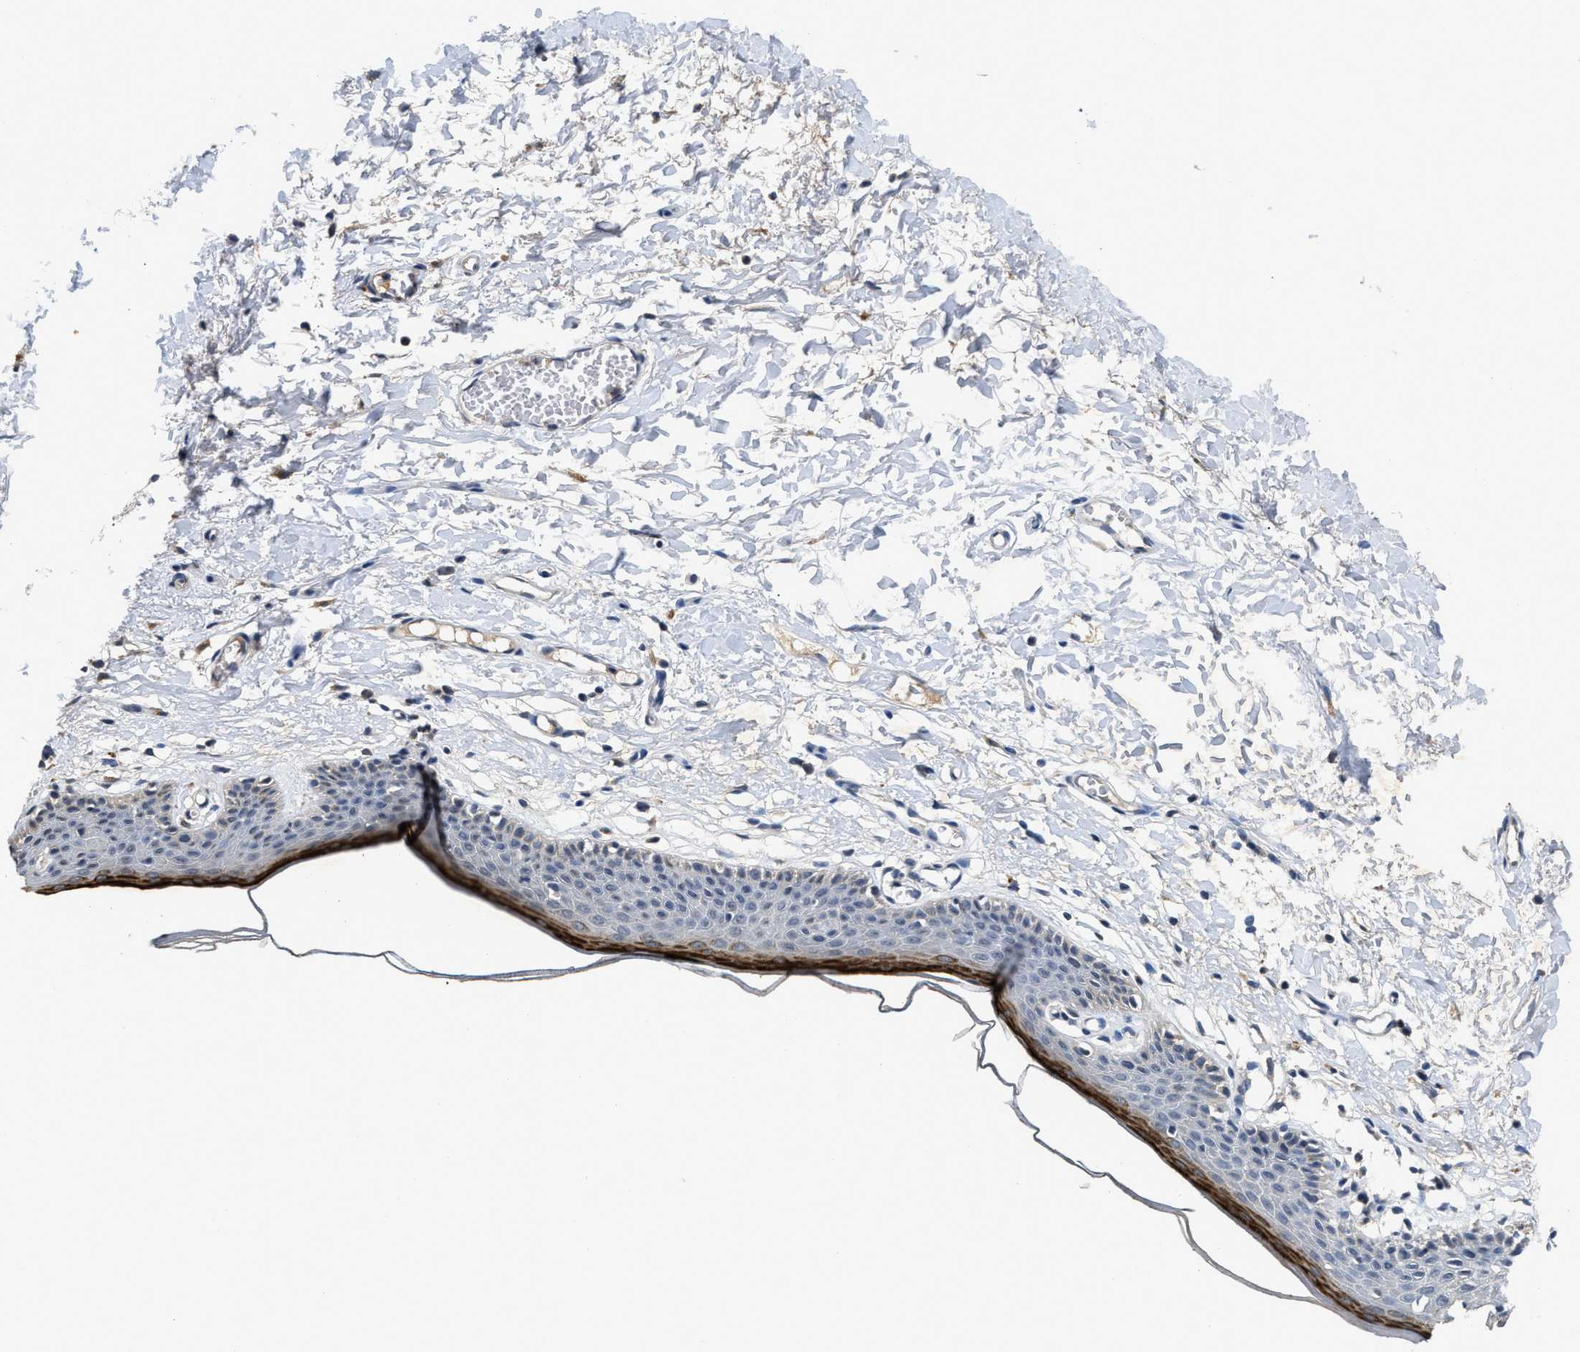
{"staining": {"intensity": "negative", "quantity": "none", "location": "none"}, "tissue": "skin", "cell_type": "Epidermal cells", "image_type": "normal", "snomed": [{"axis": "morphology", "description": "Normal tissue, NOS"}, {"axis": "topography", "description": "Vulva"}], "caption": "This micrograph is of normal skin stained with immunohistochemistry to label a protein in brown with the nuclei are counter-stained blue. There is no expression in epidermal cells. (DAB (3,3'-diaminobenzidine) immunohistochemistry with hematoxylin counter stain).", "gene": "INHA", "patient": {"sex": "female", "age": 54}}